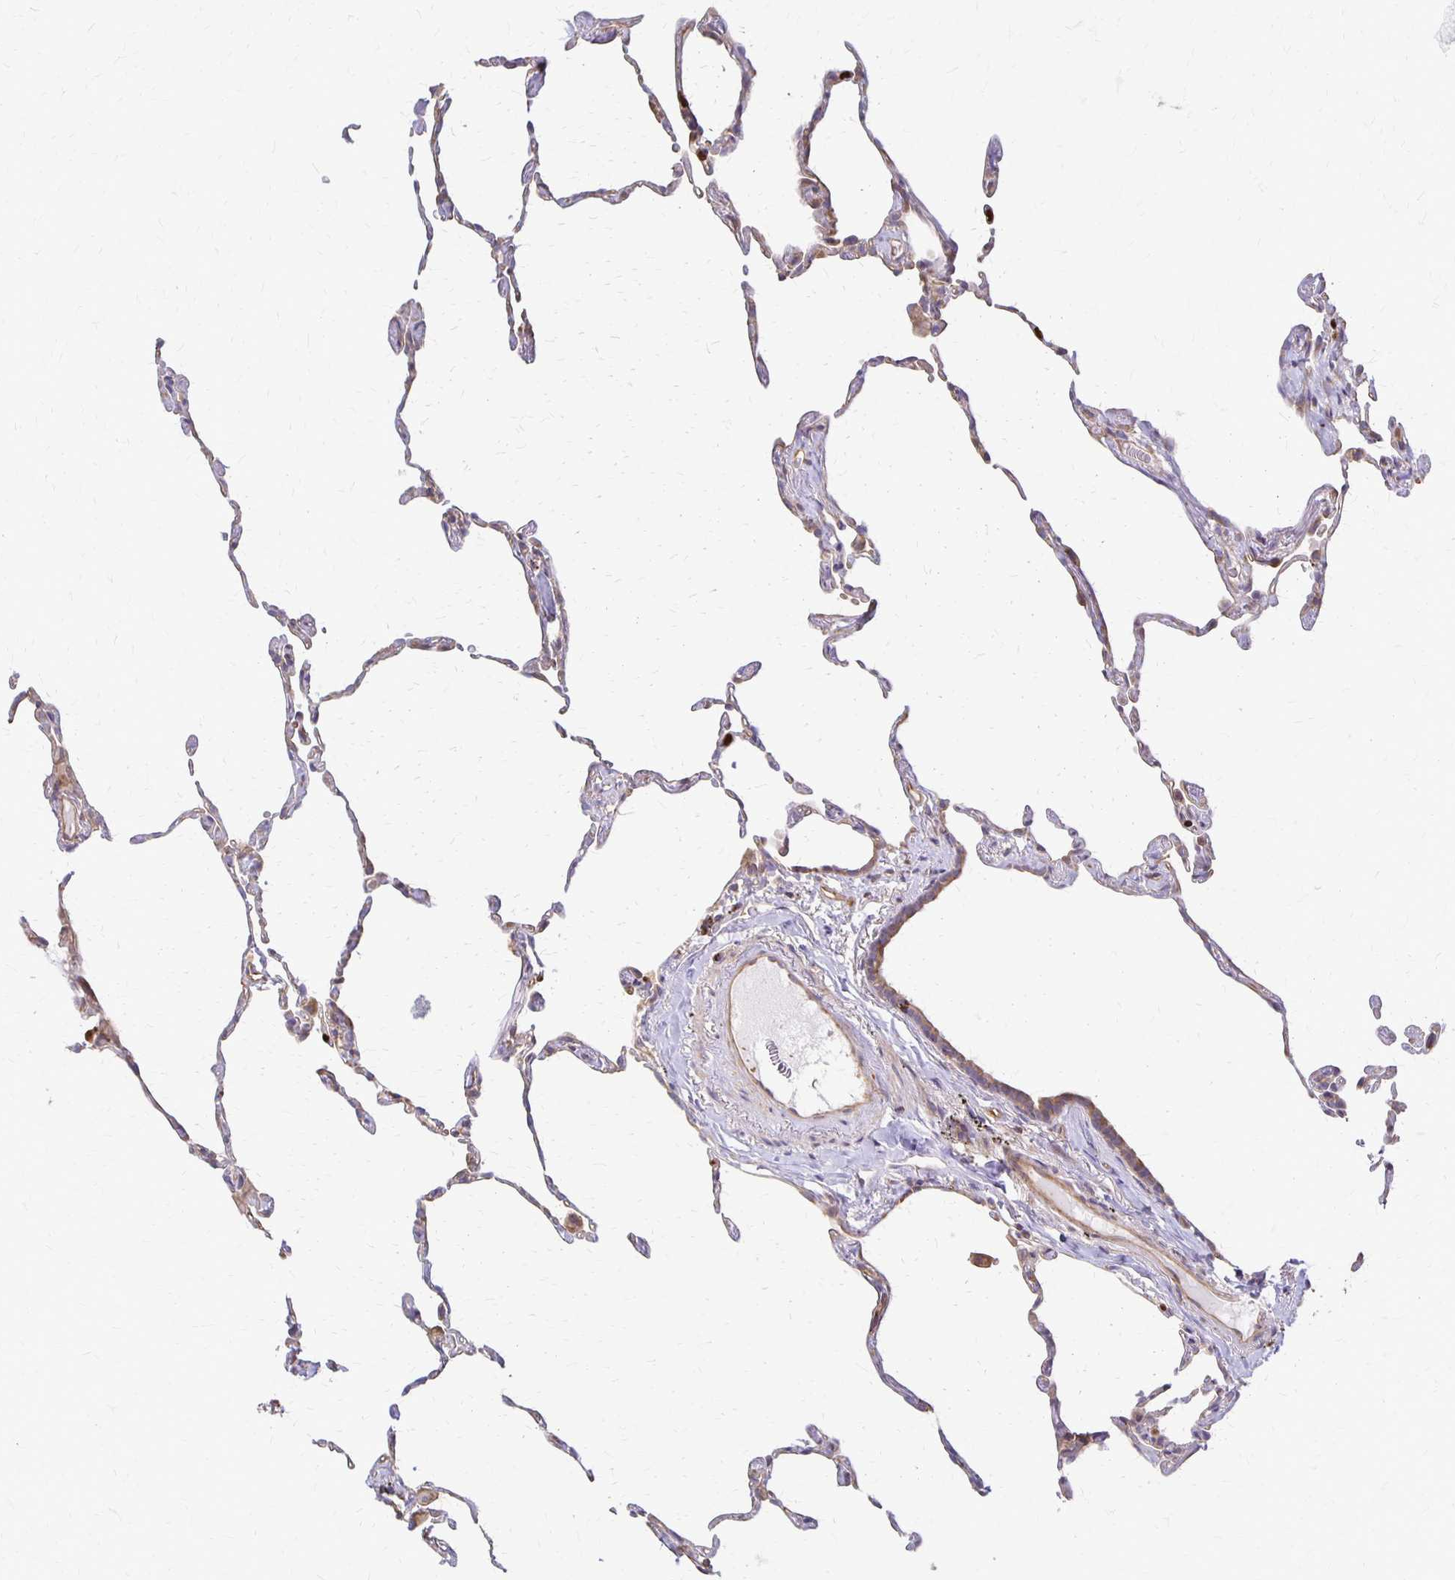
{"staining": {"intensity": "moderate", "quantity": "<25%", "location": "cytoplasmic/membranous"}, "tissue": "lung", "cell_type": "Alveolar cells", "image_type": "normal", "snomed": [{"axis": "morphology", "description": "Normal tissue, NOS"}, {"axis": "topography", "description": "Lung"}], "caption": "High-magnification brightfield microscopy of benign lung stained with DAB (brown) and counterstained with hematoxylin (blue). alveolar cells exhibit moderate cytoplasmic/membranous positivity is appreciated in about<25% of cells. (DAB IHC with brightfield microscopy, high magnification).", "gene": "EIF4EBP2", "patient": {"sex": "female", "age": 57}}